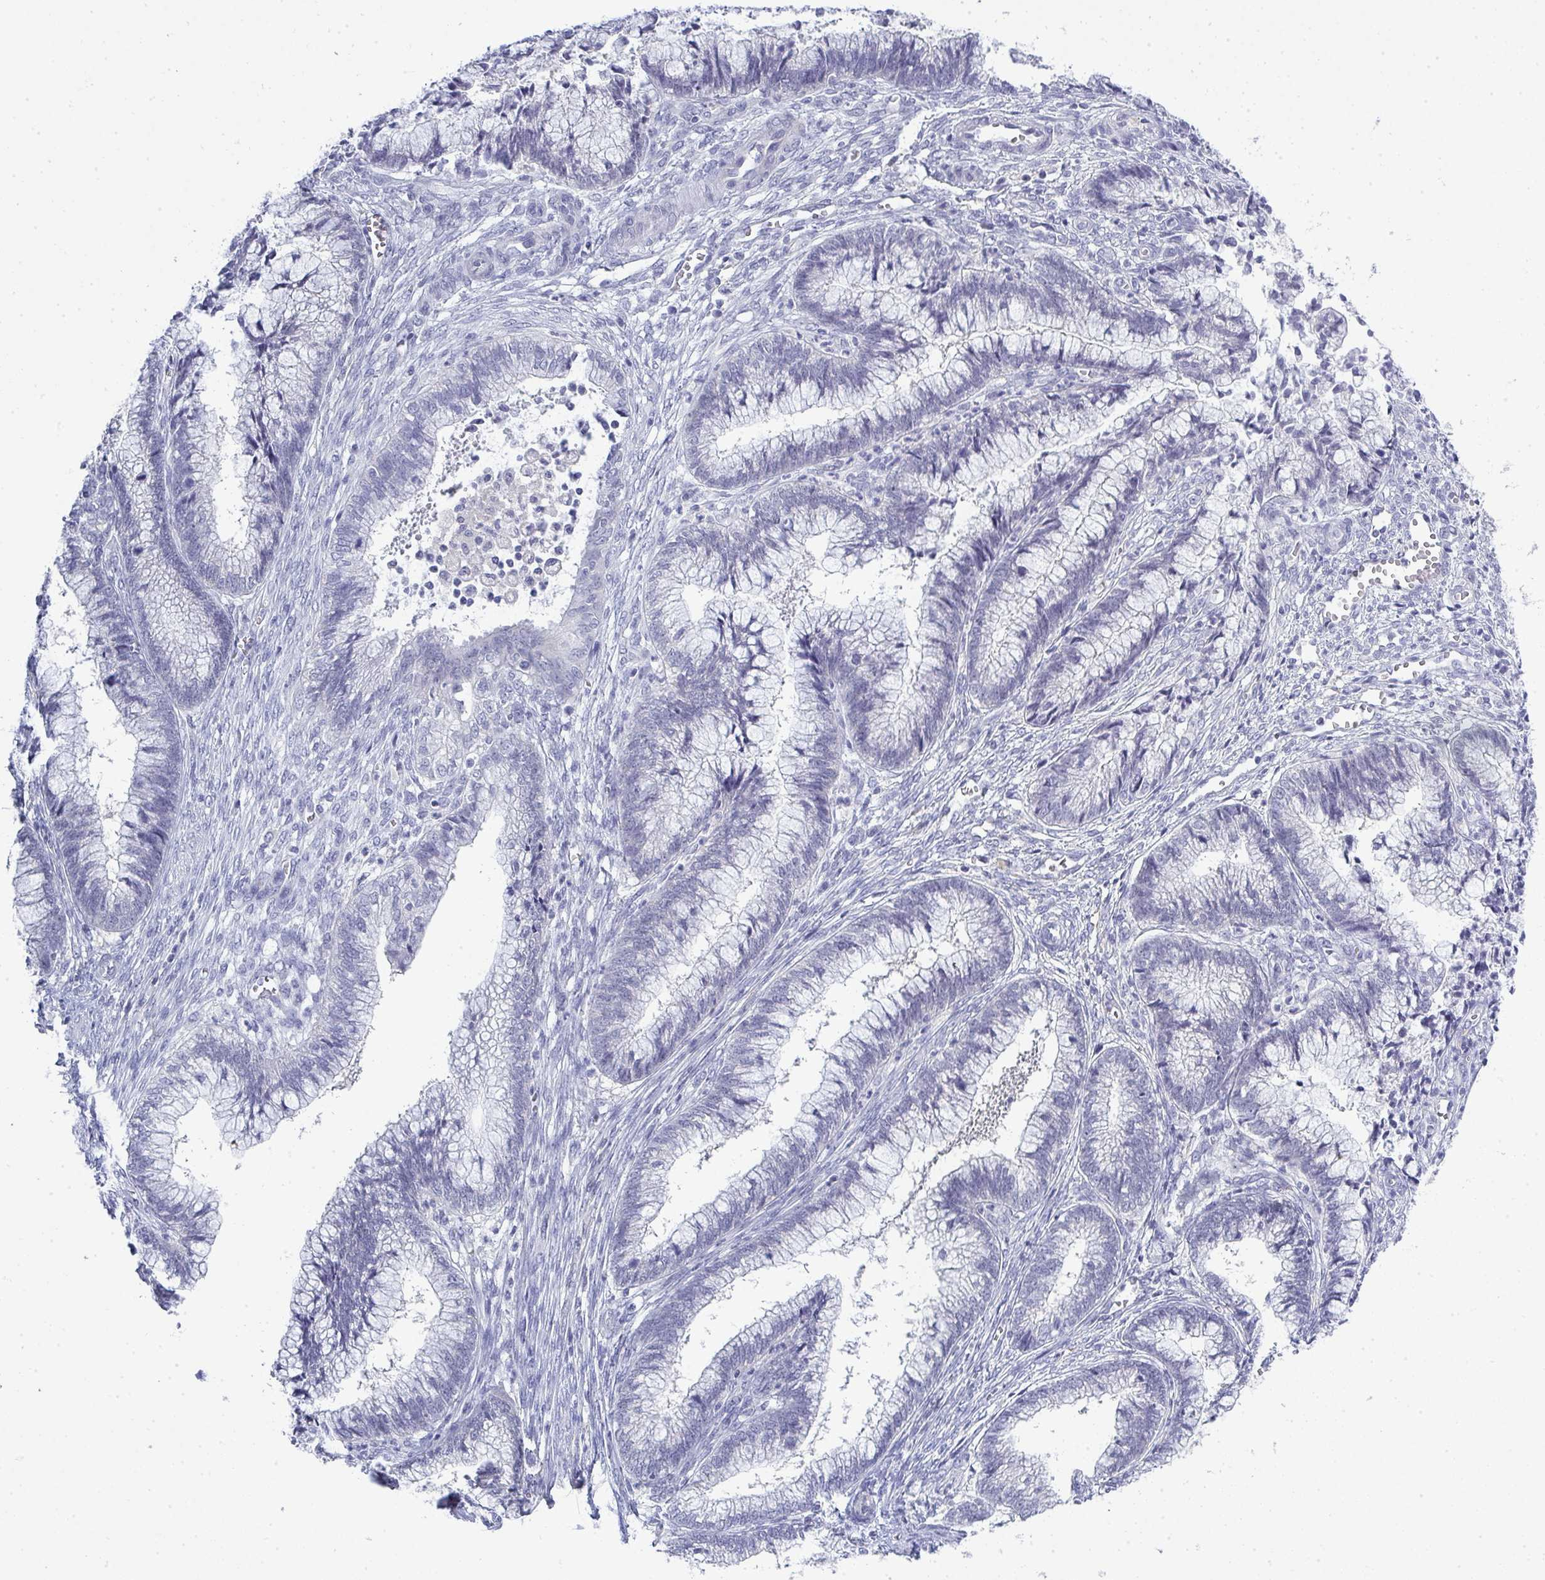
{"staining": {"intensity": "negative", "quantity": "none", "location": "none"}, "tissue": "cervical cancer", "cell_type": "Tumor cells", "image_type": "cancer", "snomed": [{"axis": "morphology", "description": "Adenocarcinoma, NOS"}, {"axis": "topography", "description": "Cervix"}], "caption": "High magnification brightfield microscopy of adenocarcinoma (cervical) stained with DAB (3,3'-diaminobenzidine) (brown) and counterstained with hematoxylin (blue): tumor cells show no significant positivity.", "gene": "TMEM82", "patient": {"sex": "female", "age": 44}}